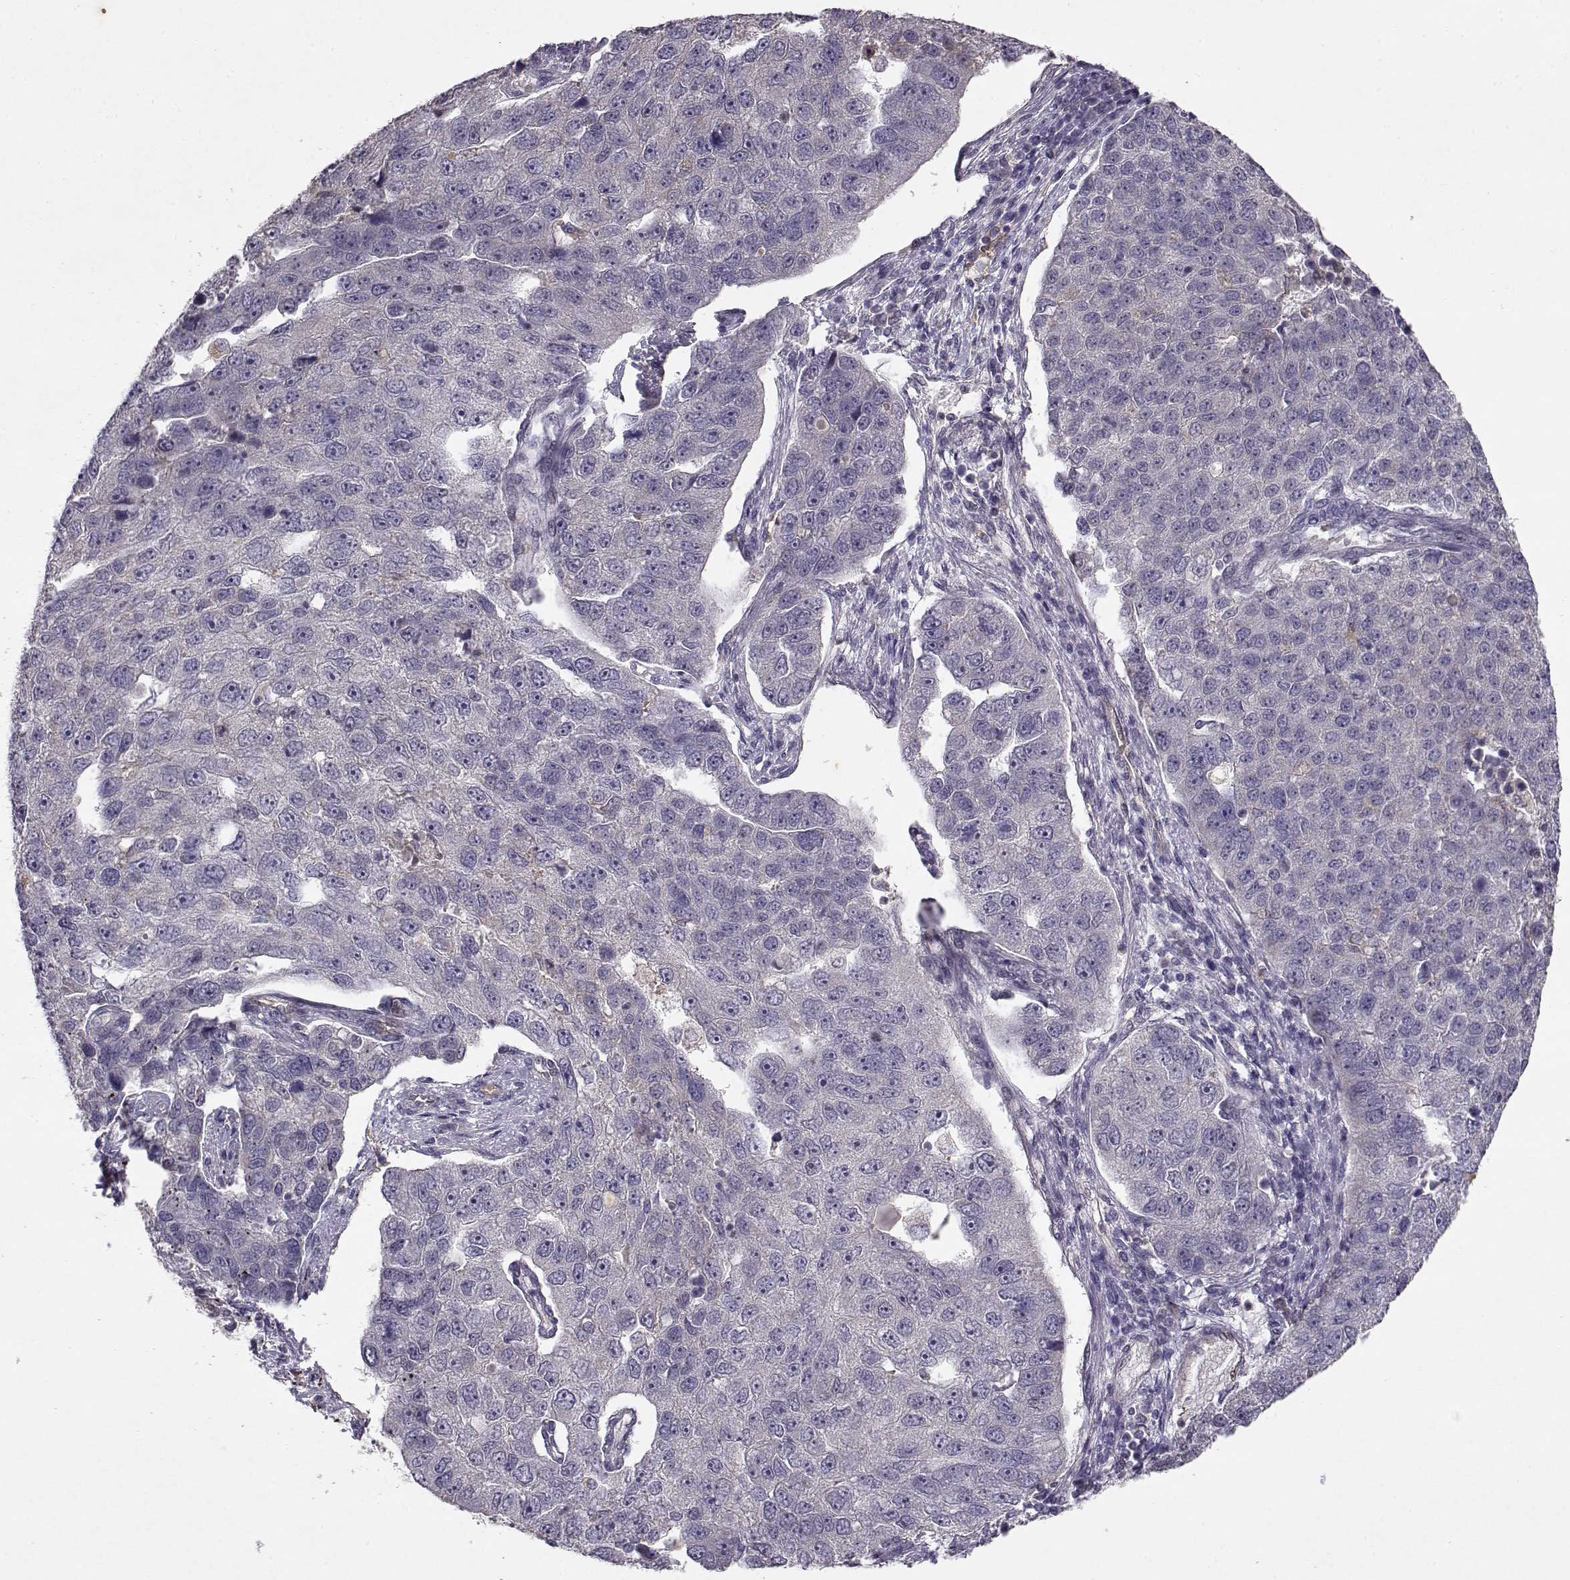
{"staining": {"intensity": "negative", "quantity": "none", "location": "none"}, "tissue": "pancreatic cancer", "cell_type": "Tumor cells", "image_type": "cancer", "snomed": [{"axis": "morphology", "description": "Adenocarcinoma, NOS"}, {"axis": "topography", "description": "Pancreas"}], "caption": "DAB immunohistochemical staining of pancreatic cancer shows no significant expression in tumor cells. Brightfield microscopy of immunohistochemistry stained with DAB (brown) and hematoxylin (blue), captured at high magnification.", "gene": "BMX", "patient": {"sex": "female", "age": 61}}